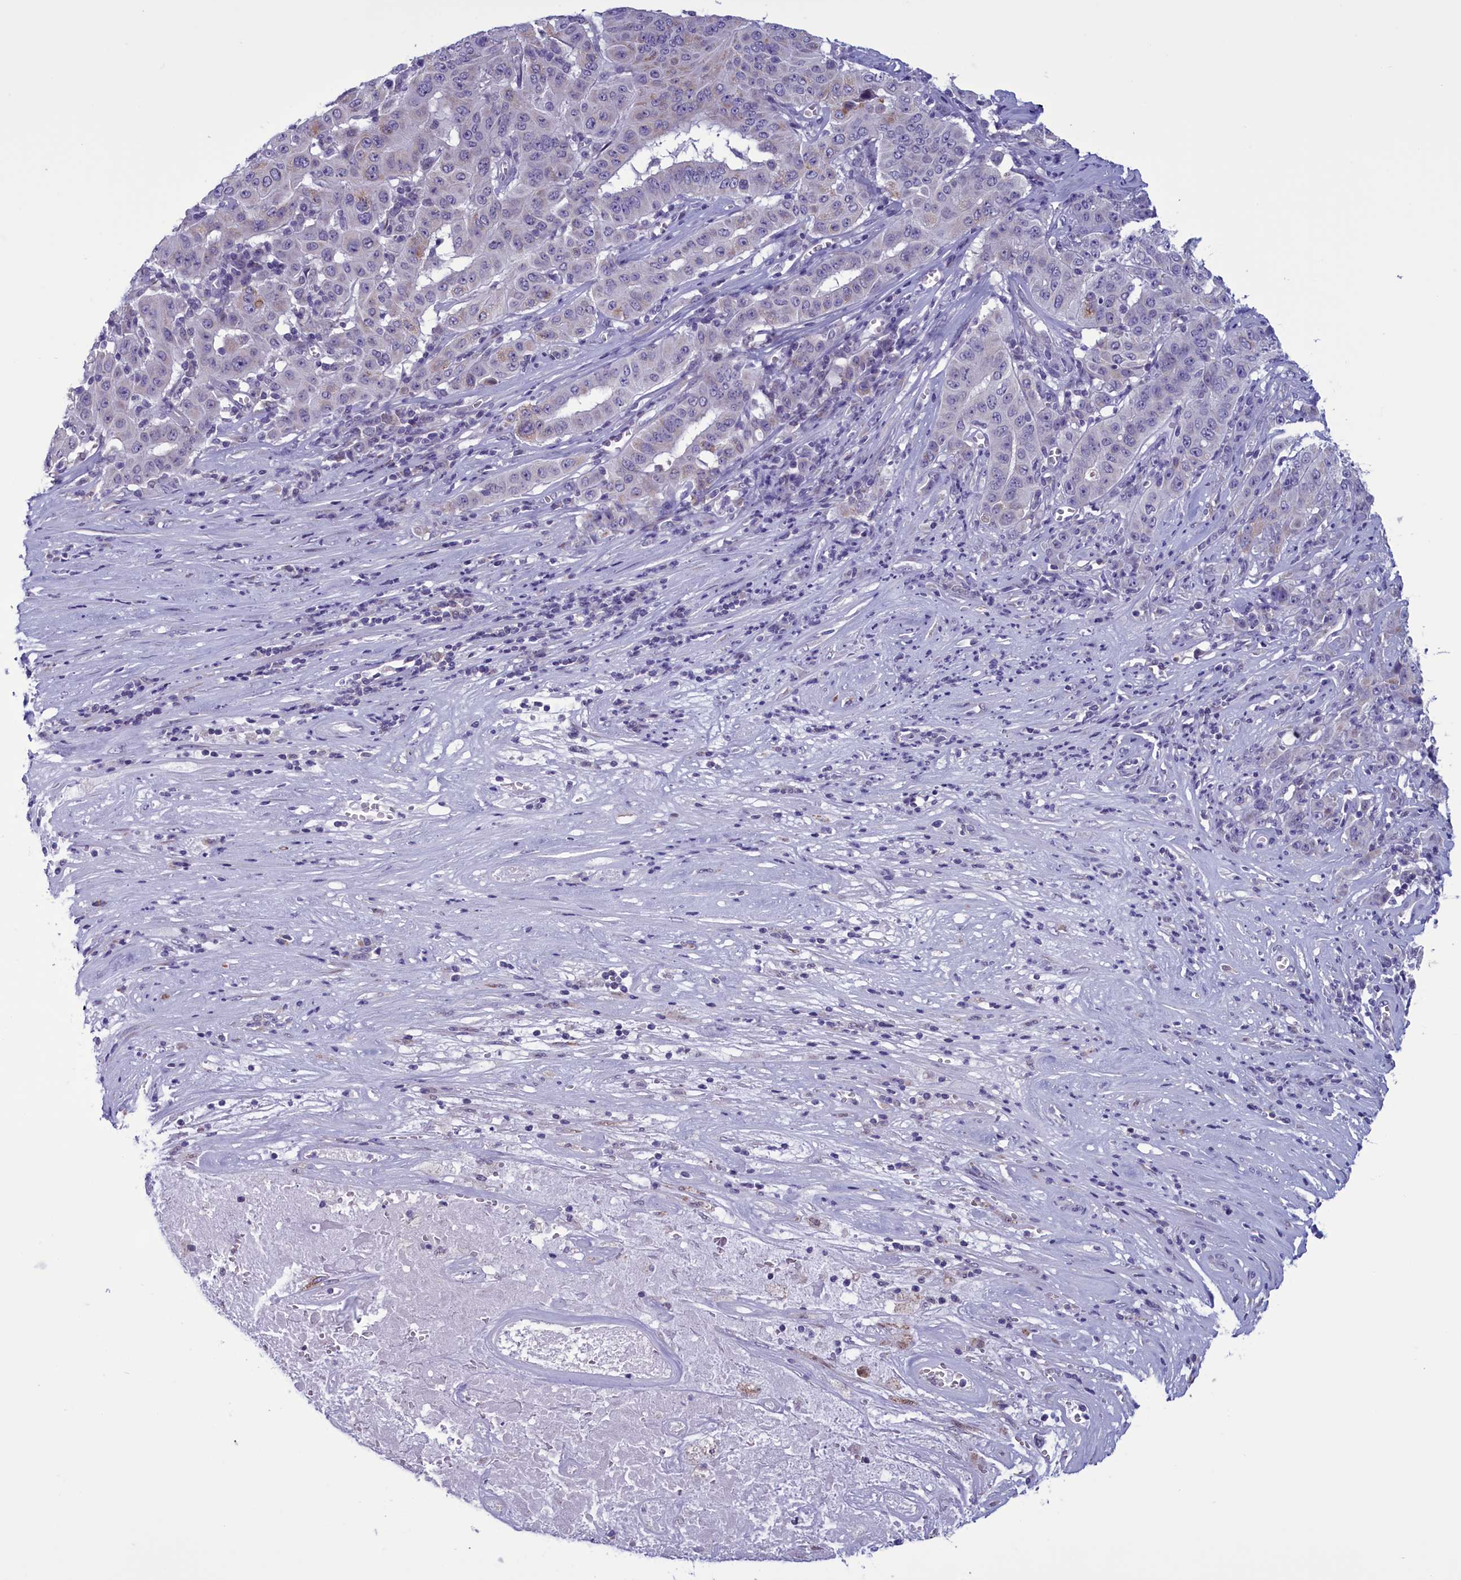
{"staining": {"intensity": "negative", "quantity": "none", "location": "none"}, "tissue": "pancreatic cancer", "cell_type": "Tumor cells", "image_type": "cancer", "snomed": [{"axis": "morphology", "description": "Adenocarcinoma, NOS"}, {"axis": "topography", "description": "Pancreas"}], "caption": "The immunohistochemistry (IHC) image has no significant positivity in tumor cells of adenocarcinoma (pancreatic) tissue.", "gene": "PARS2", "patient": {"sex": "male", "age": 63}}